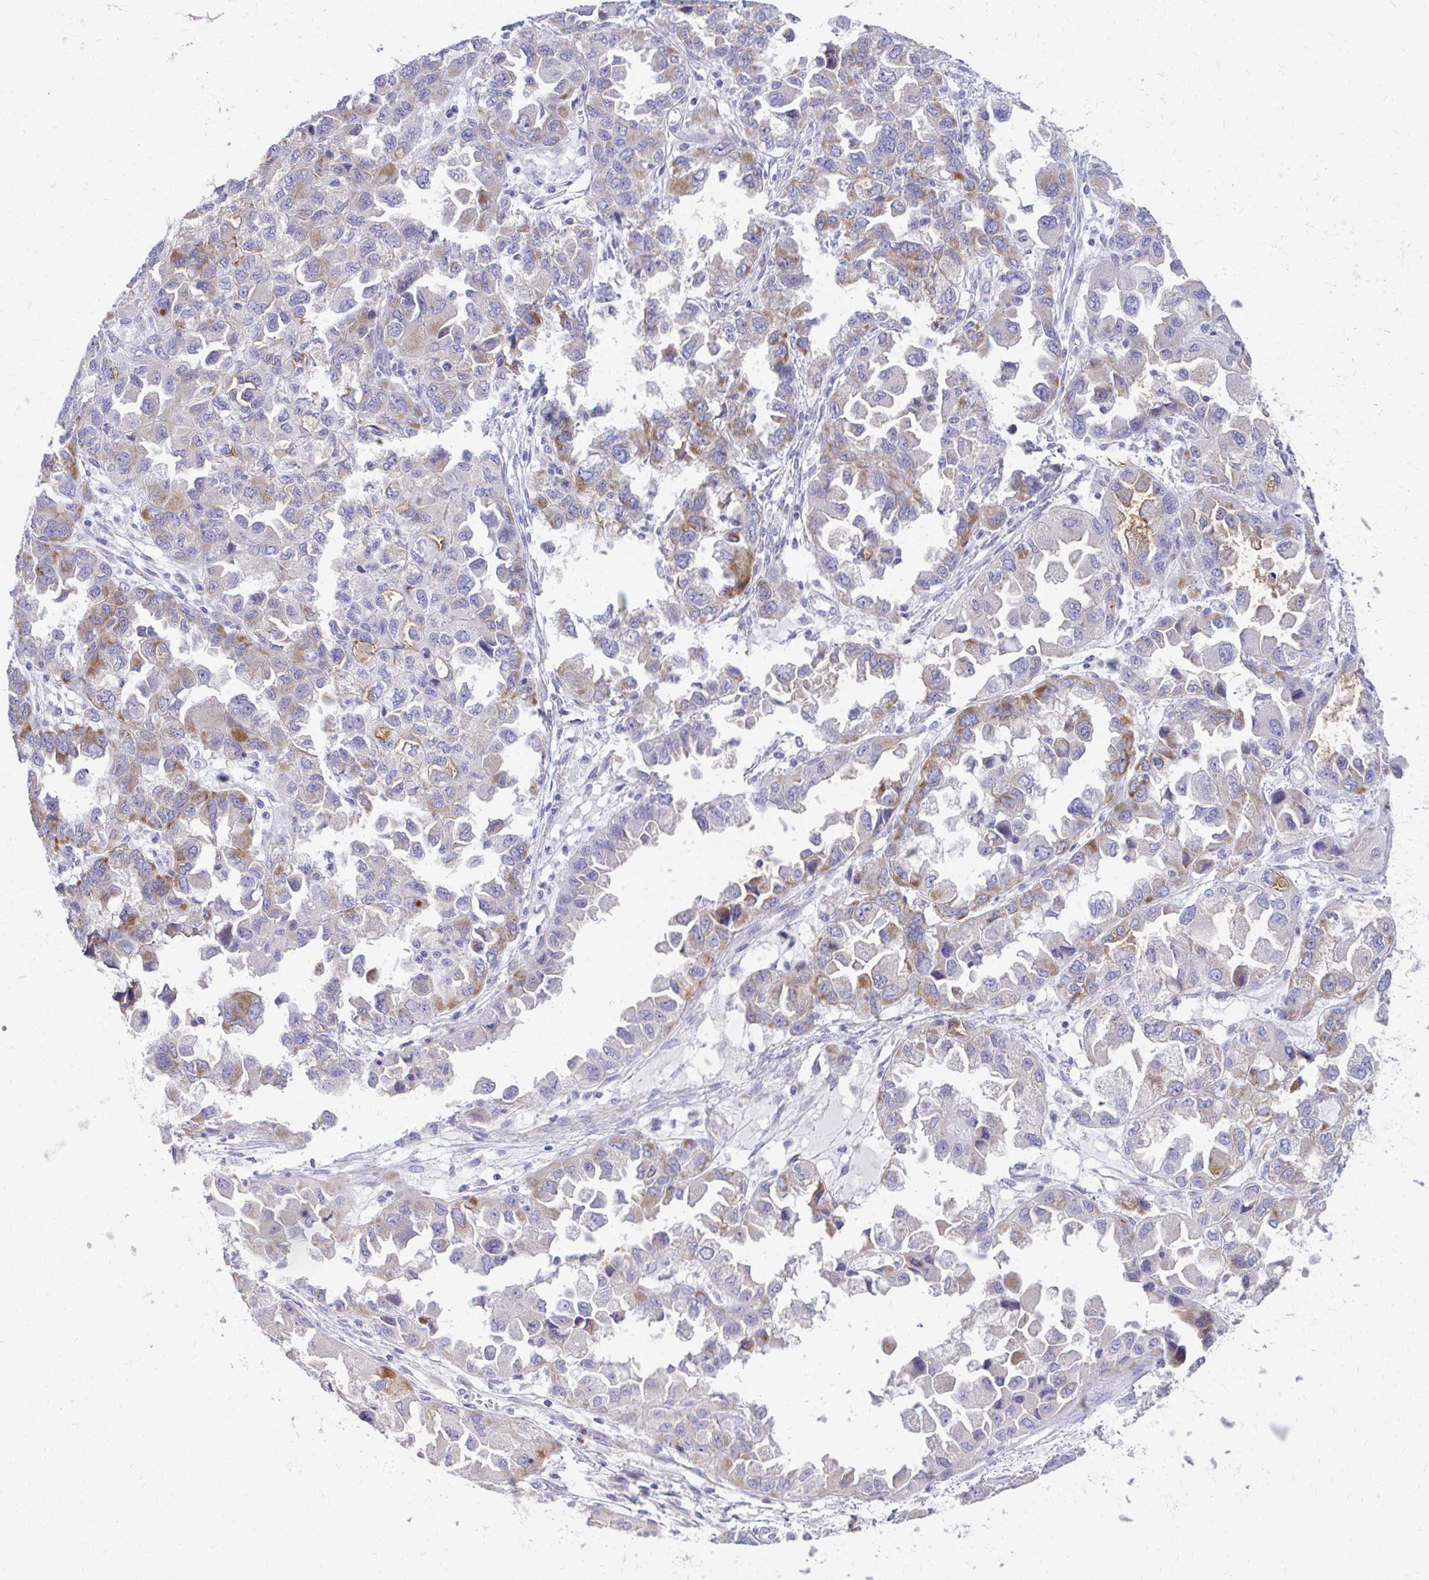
{"staining": {"intensity": "moderate", "quantity": "25%-75%", "location": "cytoplasmic/membranous"}, "tissue": "ovarian cancer", "cell_type": "Tumor cells", "image_type": "cancer", "snomed": [{"axis": "morphology", "description": "Cystadenocarcinoma, serous, NOS"}, {"axis": "topography", "description": "Ovary"}], "caption": "An IHC image of neoplastic tissue is shown. Protein staining in brown shows moderate cytoplasmic/membranous positivity in ovarian cancer within tumor cells.", "gene": "MRPL19", "patient": {"sex": "female", "age": 84}}